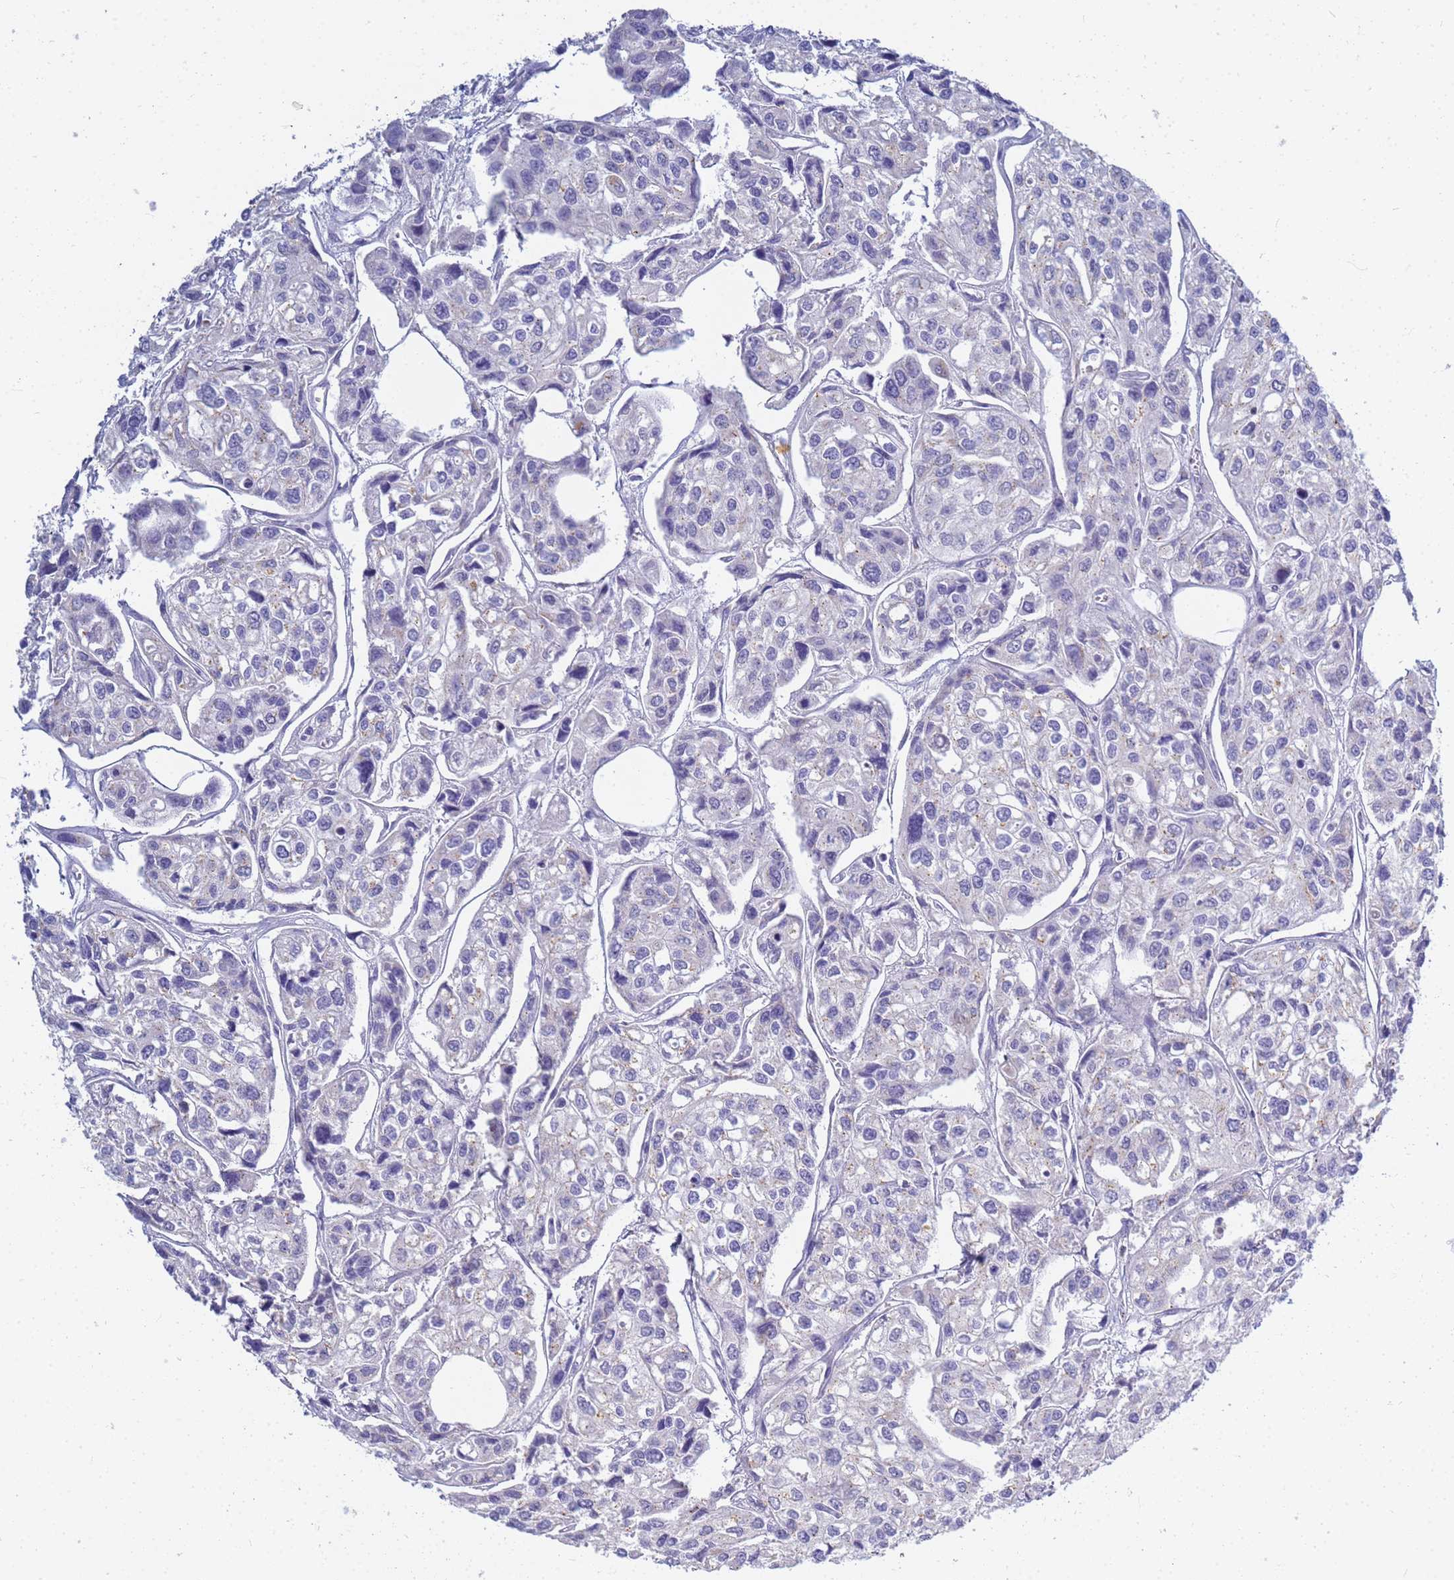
{"staining": {"intensity": "negative", "quantity": "none", "location": "none"}, "tissue": "urothelial cancer", "cell_type": "Tumor cells", "image_type": "cancer", "snomed": [{"axis": "morphology", "description": "Urothelial carcinoma, High grade"}, {"axis": "topography", "description": "Urinary bladder"}], "caption": "High power microscopy micrograph of an IHC image of urothelial carcinoma (high-grade), revealing no significant staining in tumor cells.", "gene": "B3GNT8", "patient": {"sex": "male", "age": 67}}